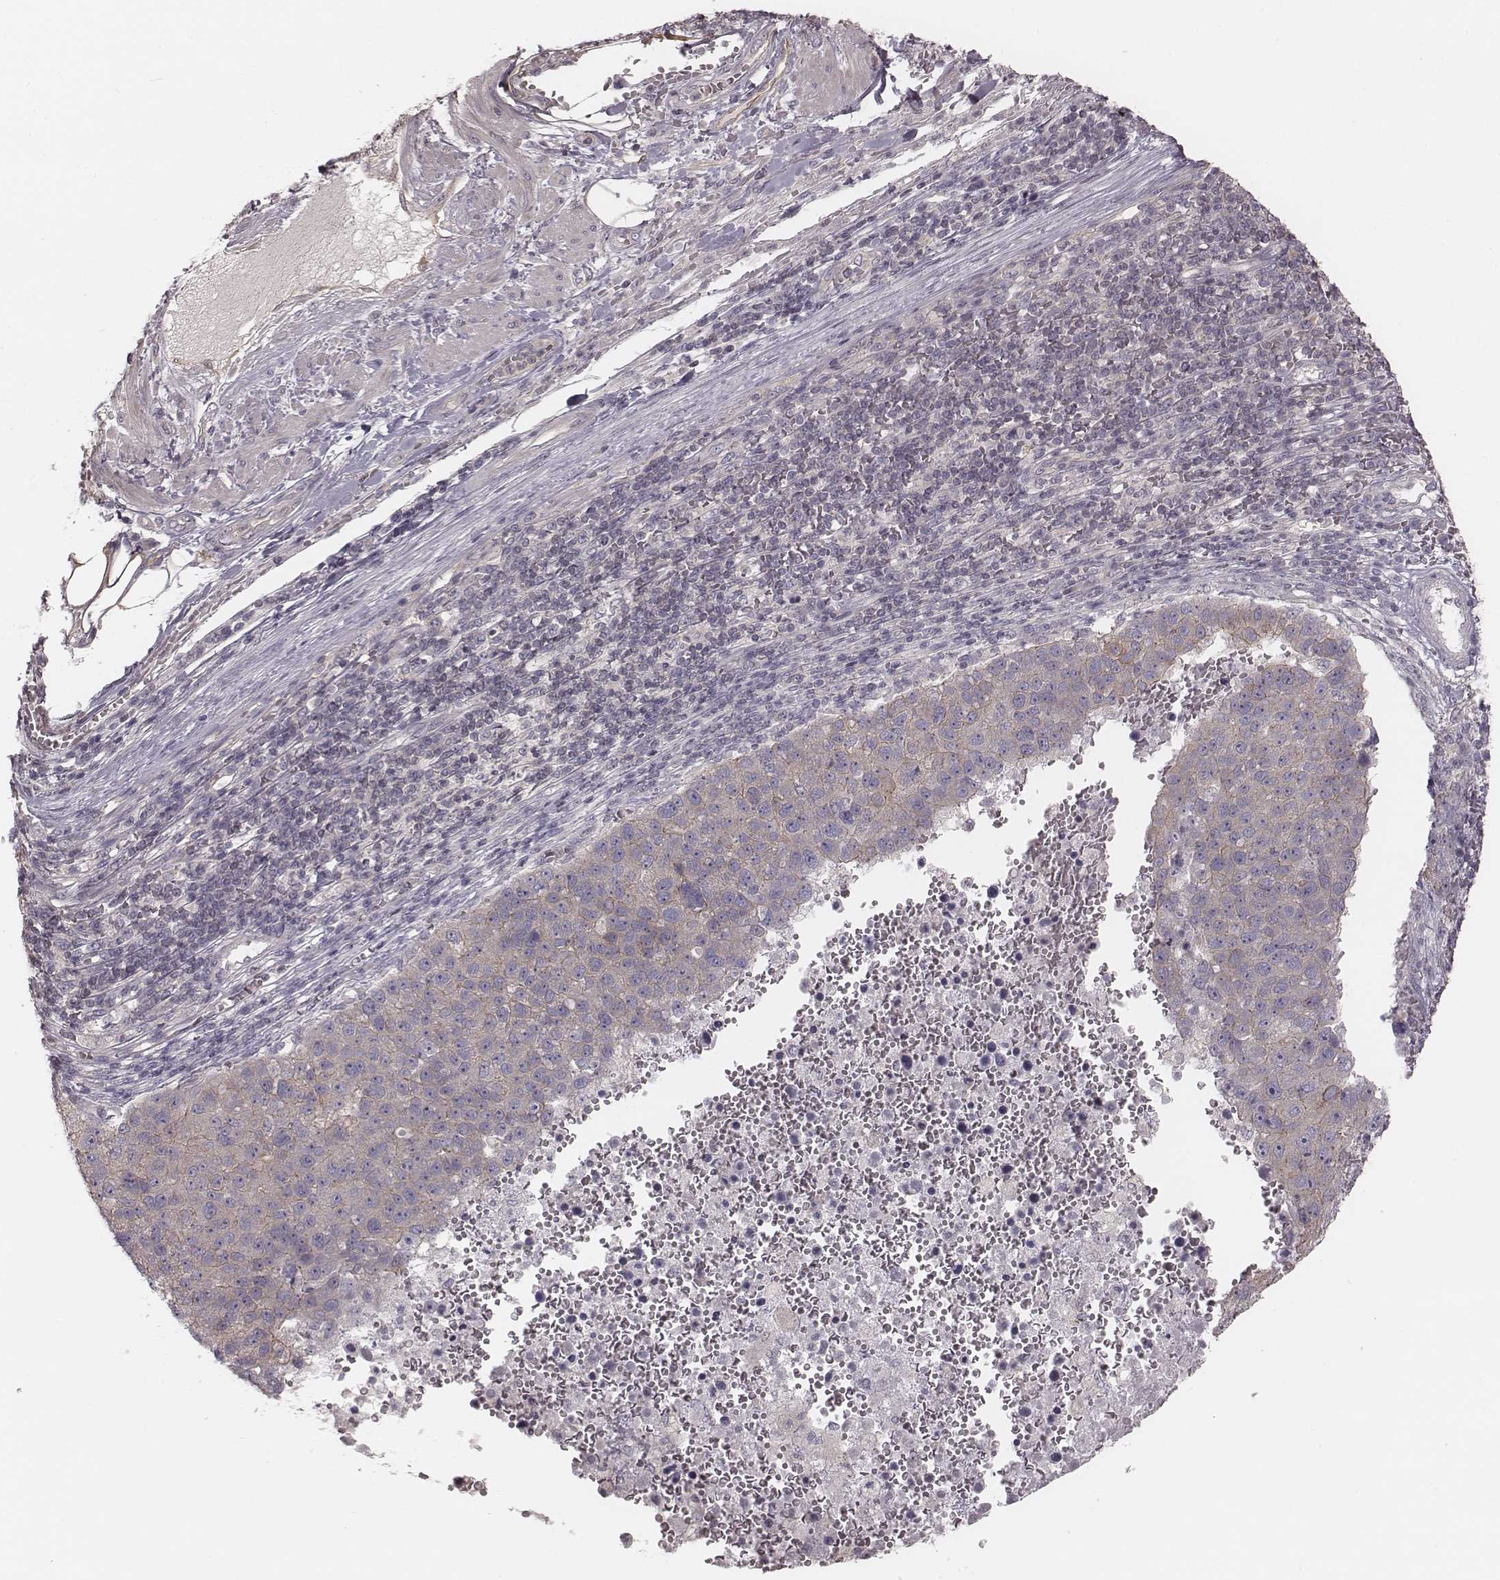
{"staining": {"intensity": "weak", "quantity": ">75%", "location": "cytoplasmic/membranous"}, "tissue": "pancreatic cancer", "cell_type": "Tumor cells", "image_type": "cancer", "snomed": [{"axis": "morphology", "description": "Adenocarcinoma, NOS"}, {"axis": "topography", "description": "Pancreas"}], "caption": "Weak cytoplasmic/membranous expression for a protein is seen in about >75% of tumor cells of pancreatic adenocarcinoma using immunohistochemistry (IHC).", "gene": "TDRD5", "patient": {"sex": "female", "age": 61}}